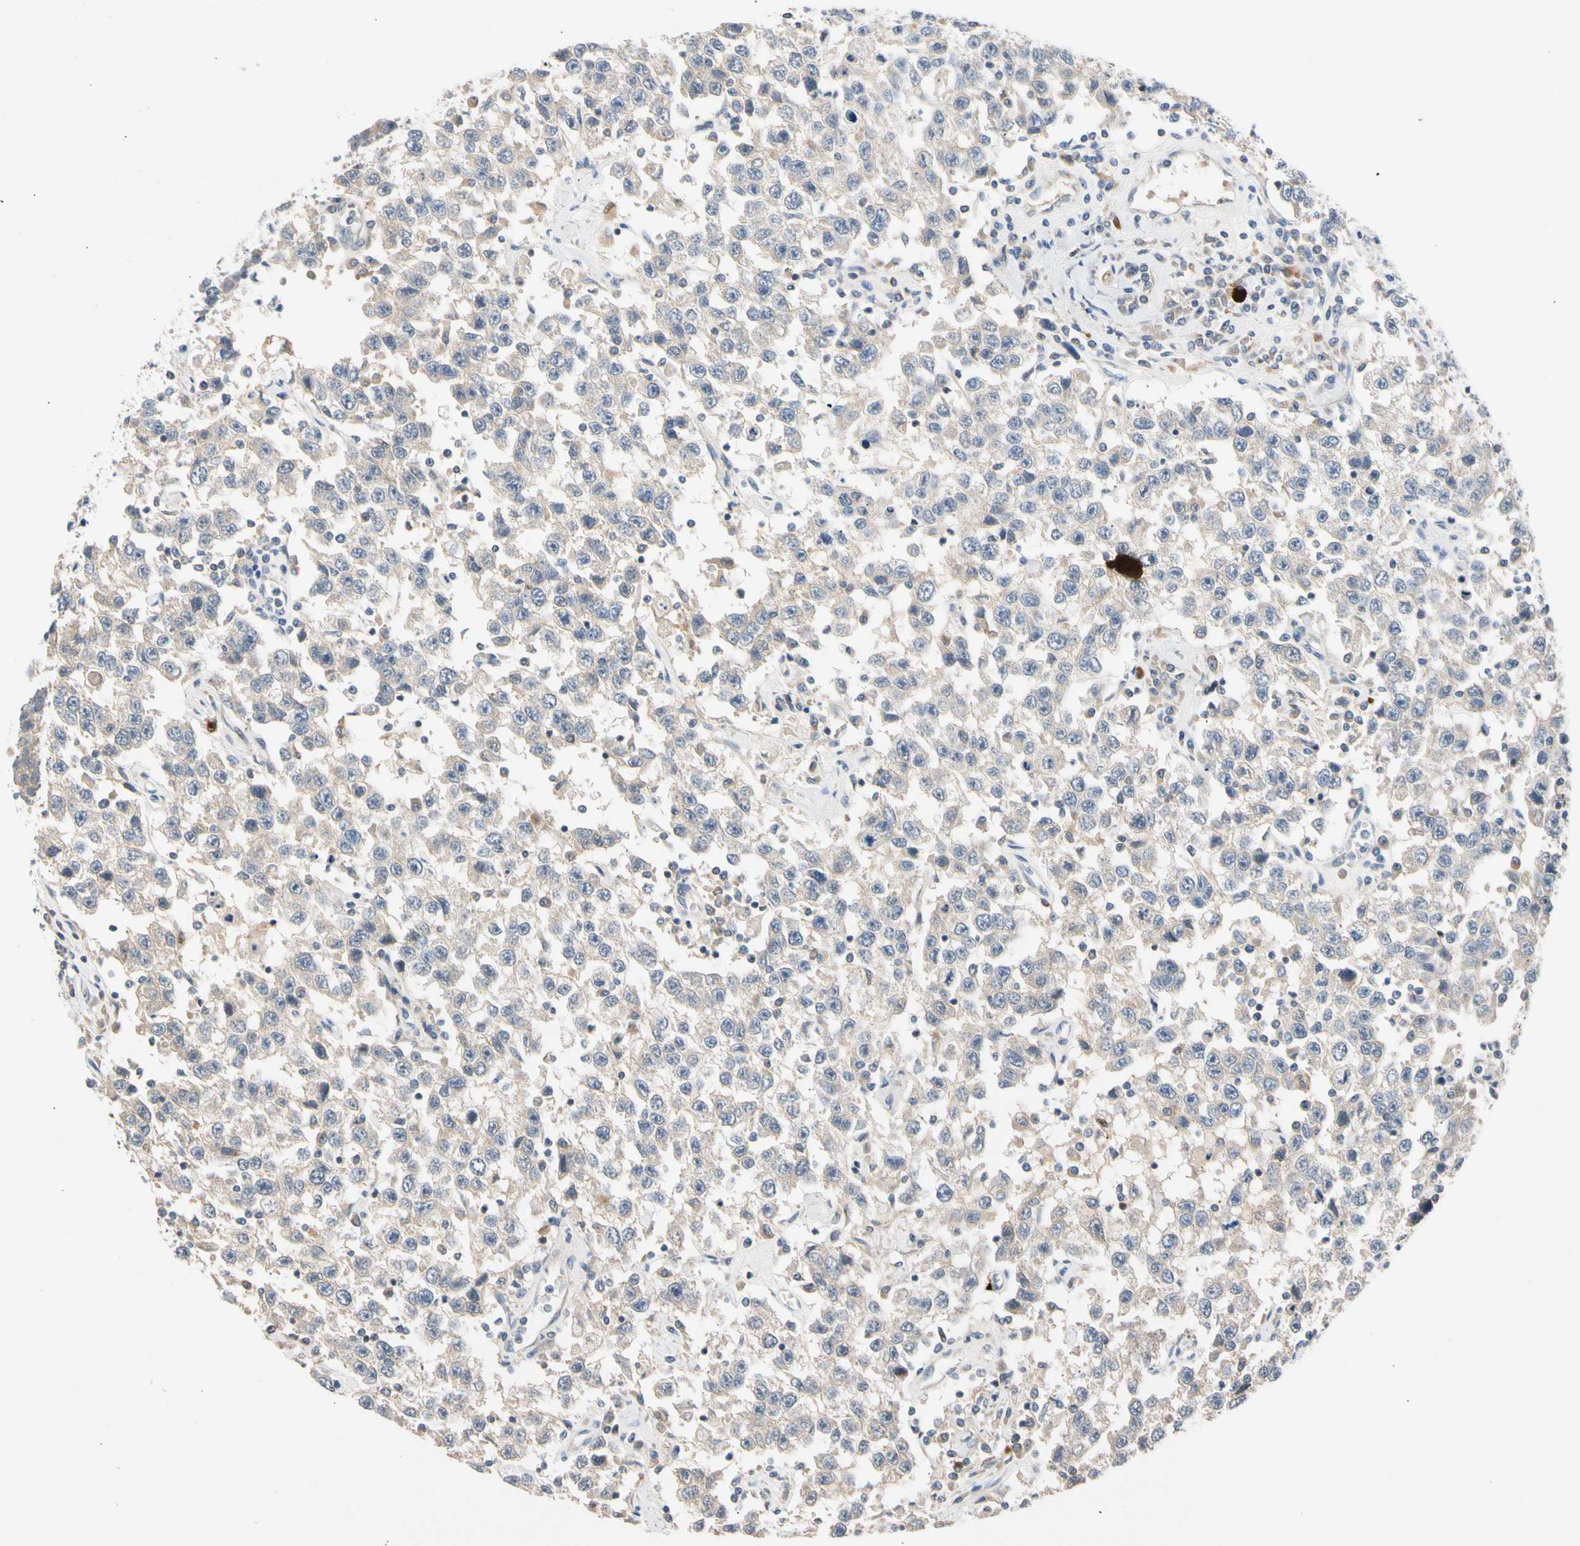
{"staining": {"intensity": "negative", "quantity": "none", "location": "none"}, "tissue": "testis cancer", "cell_type": "Tumor cells", "image_type": "cancer", "snomed": [{"axis": "morphology", "description": "Seminoma, NOS"}, {"axis": "topography", "description": "Testis"}], "caption": "High magnification brightfield microscopy of seminoma (testis) stained with DAB (brown) and counterstained with hematoxylin (blue): tumor cells show no significant expression.", "gene": "CNST", "patient": {"sex": "male", "age": 41}}